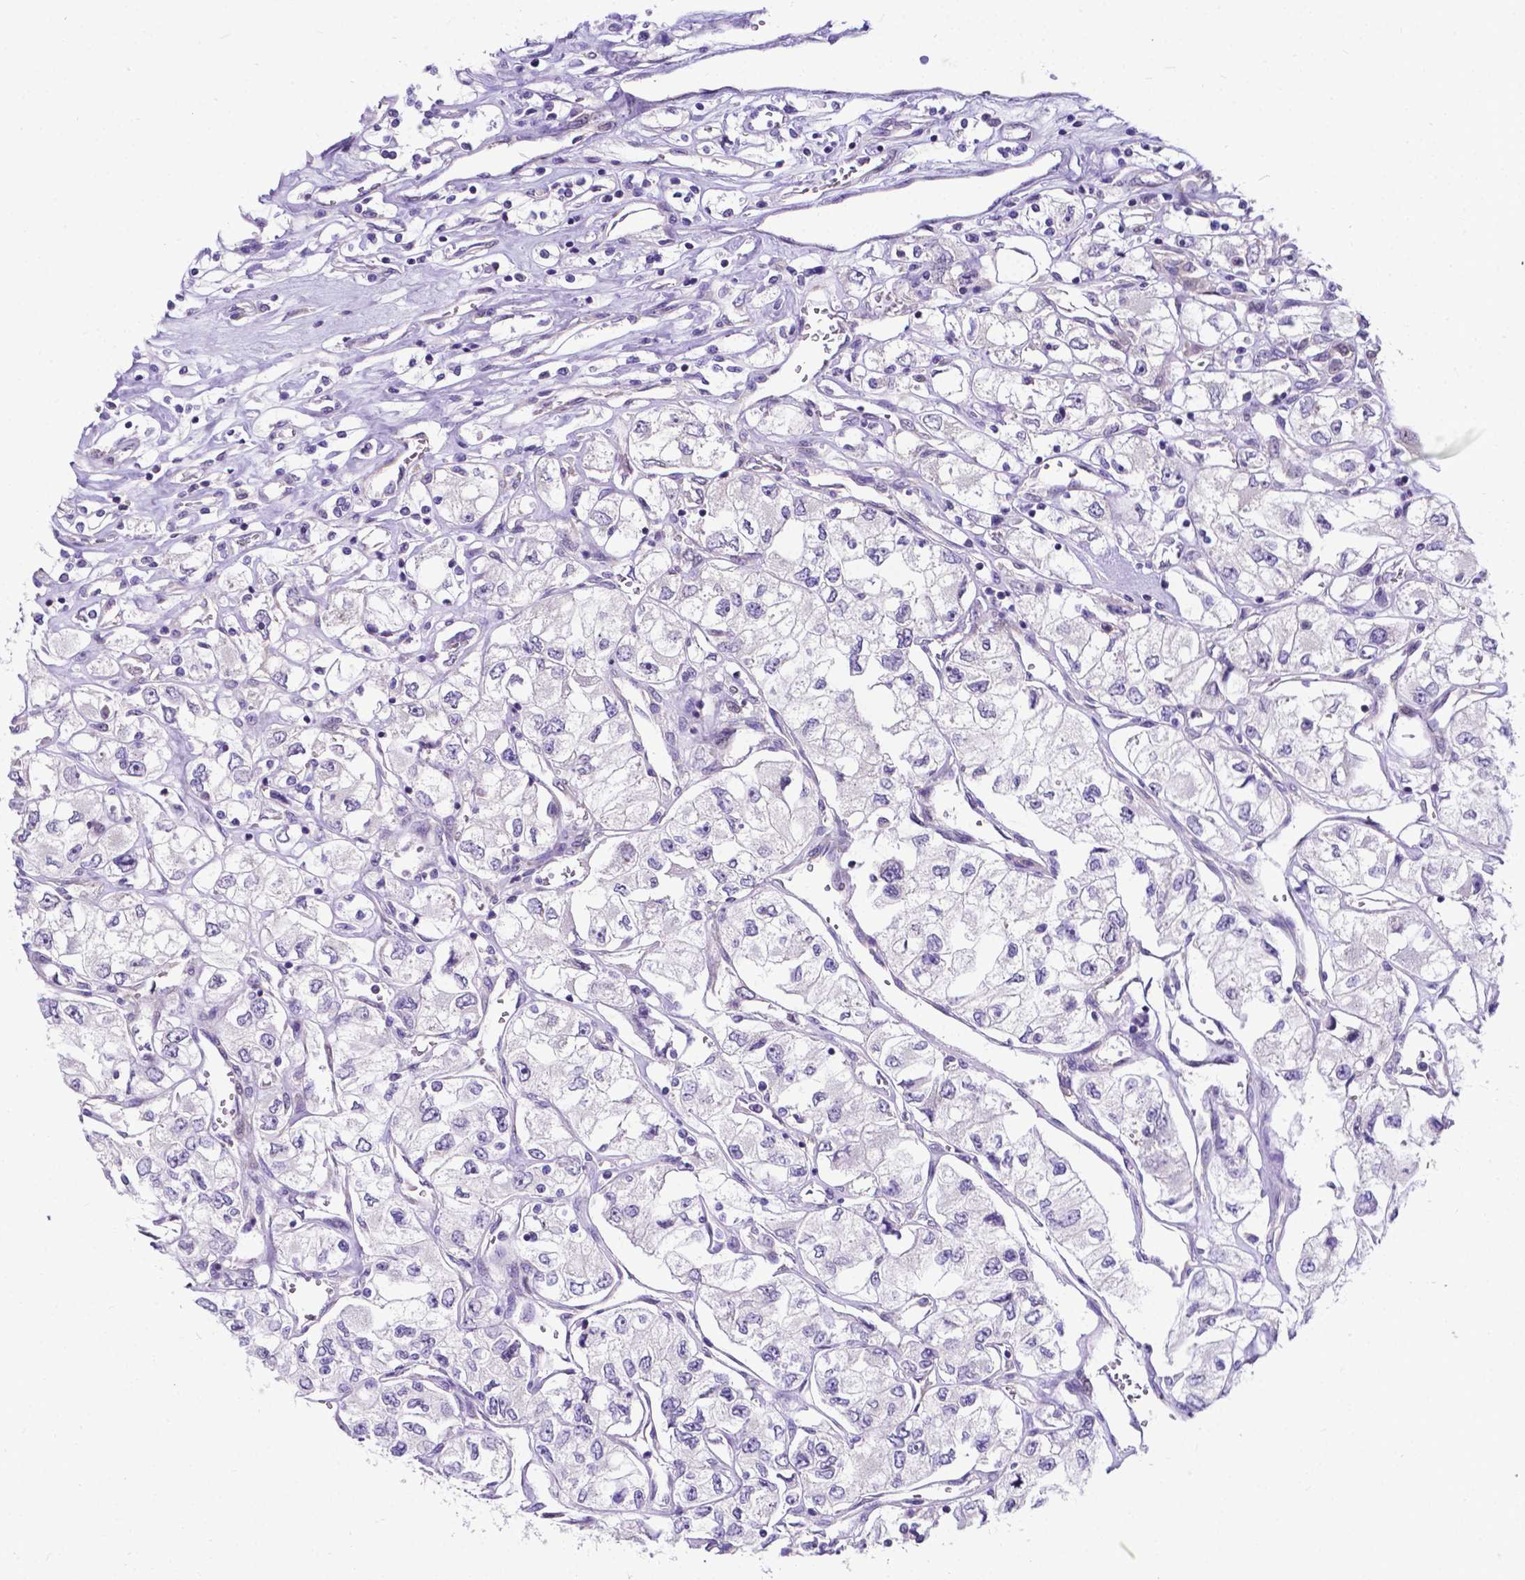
{"staining": {"intensity": "negative", "quantity": "none", "location": "none"}, "tissue": "renal cancer", "cell_type": "Tumor cells", "image_type": "cancer", "snomed": [{"axis": "morphology", "description": "Adenocarcinoma, NOS"}, {"axis": "topography", "description": "Kidney"}], "caption": "A micrograph of human renal adenocarcinoma is negative for staining in tumor cells. (DAB (3,3'-diaminobenzidine) immunohistochemistry (IHC) with hematoxylin counter stain).", "gene": "RPL6", "patient": {"sex": "female", "age": 59}}